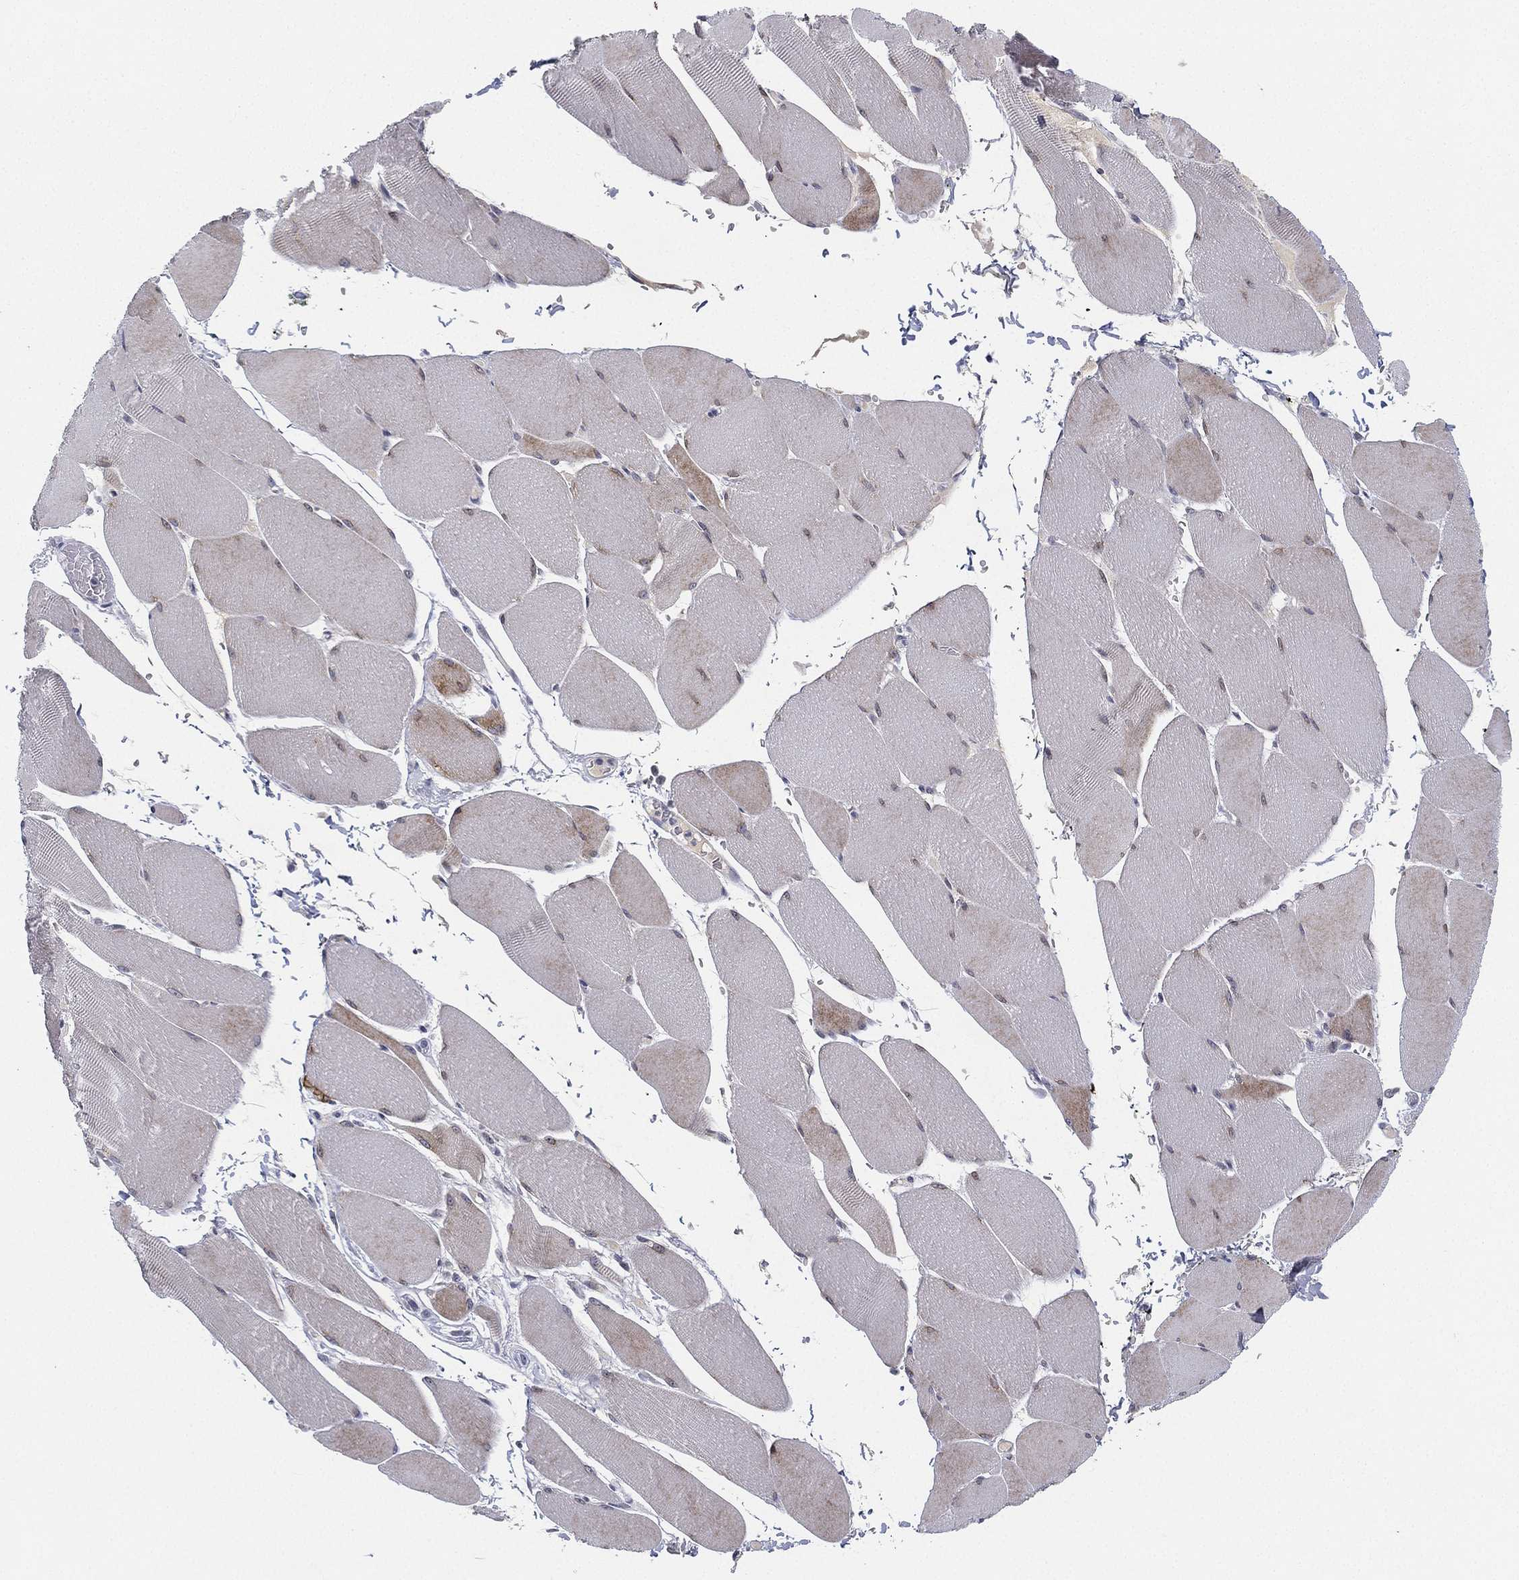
{"staining": {"intensity": "weak", "quantity": "<25%", "location": "cytoplasmic/membranous"}, "tissue": "skeletal muscle", "cell_type": "Myocytes", "image_type": "normal", "snomed": [{"axis": "morphology", "description": "Normal tissue, NOS"}, {"axis": "topography", "description": "Skeletal muscle"}], "caption": "High power microscopy photomicrograph of an immunohistochemistry (IHC) micrograph of unremarkable skeletal muscle, revealing no significant expression in myocytes.", "gene": "MS4A8", "patient": {"sex": "male", "age": 56}}